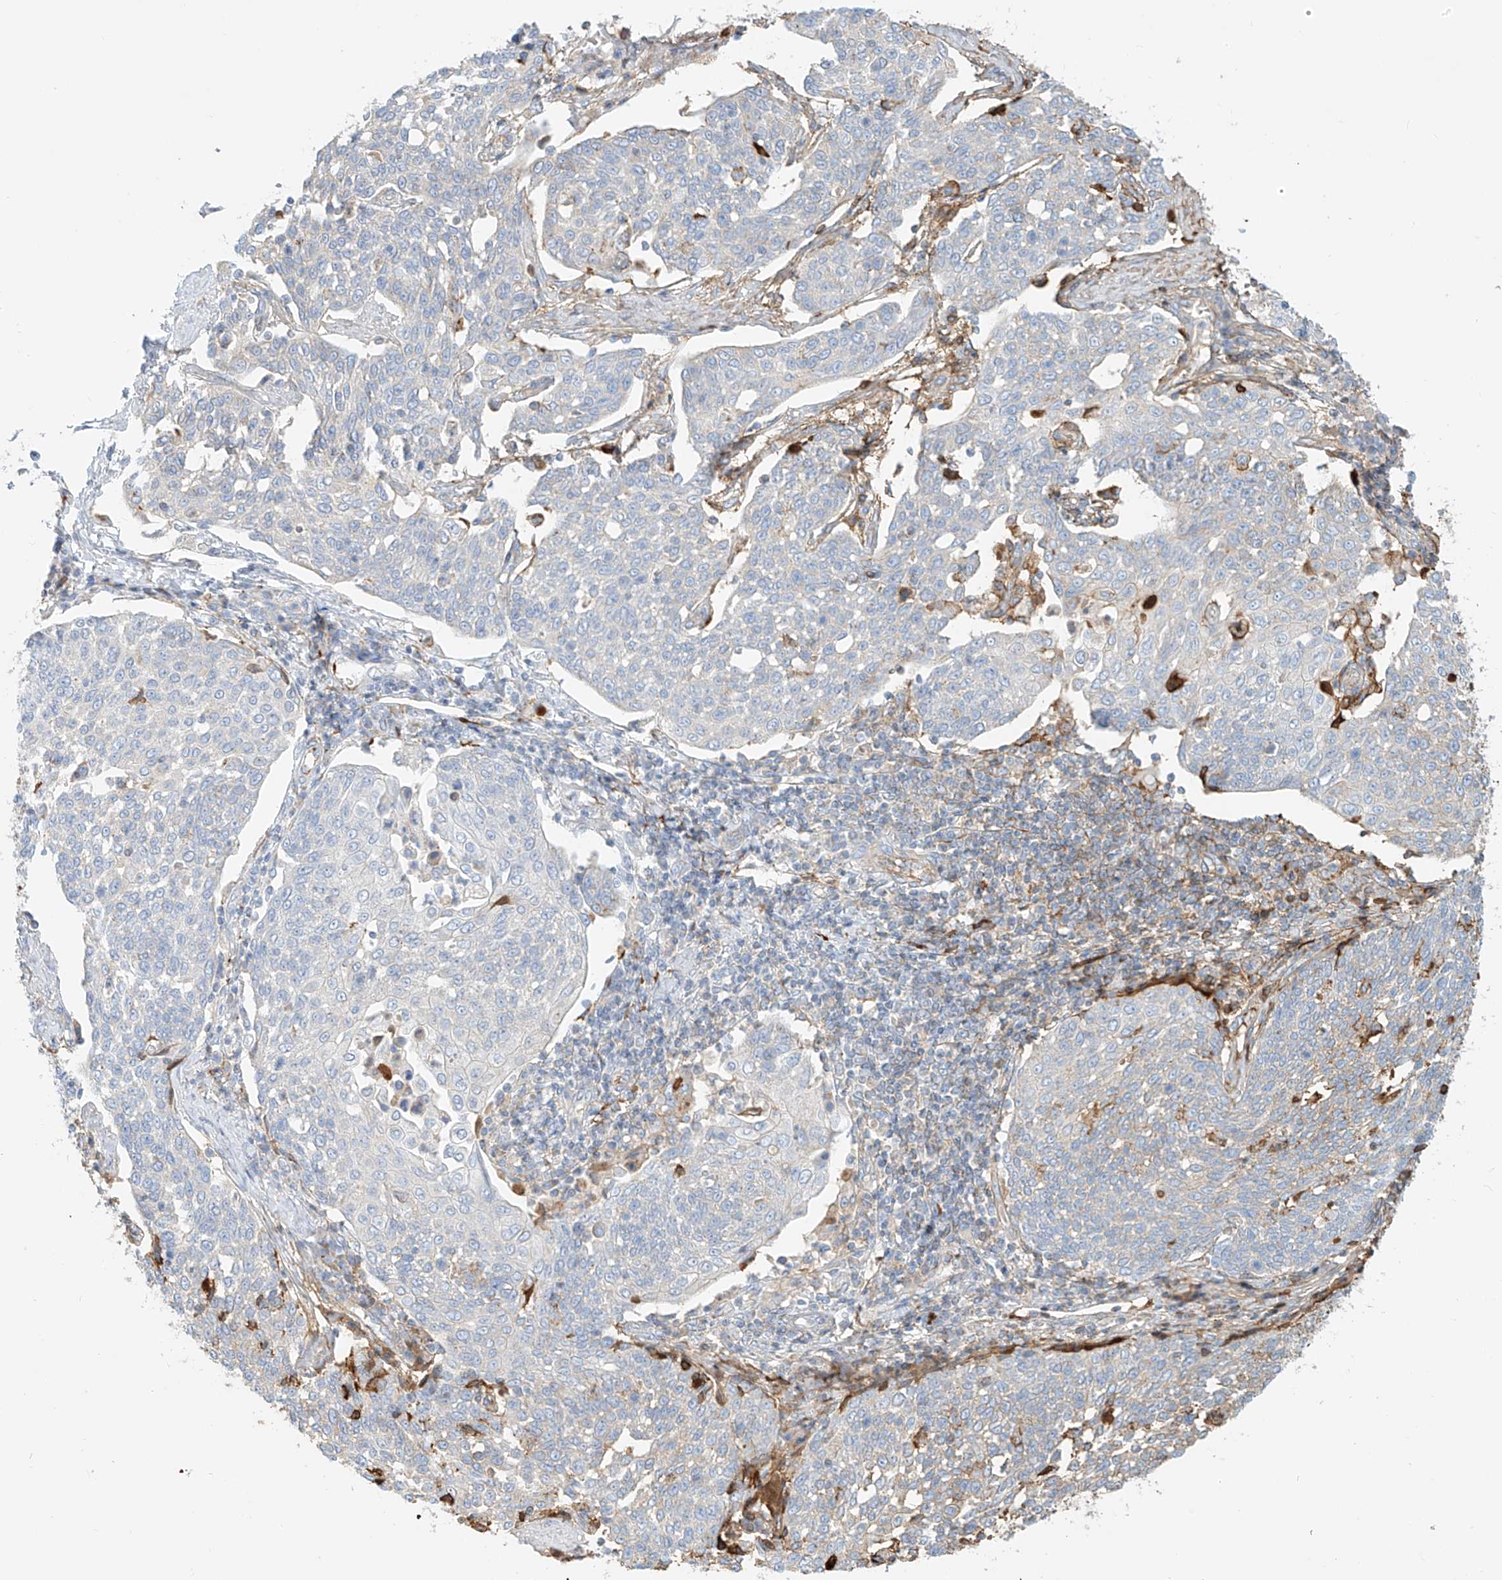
{"staining": {"intensity": "negative", "quantity": "none", "location": "none"}, "tissue": "cervical cancer", "cell_type": "Tumor cells", "image_type": "cancer", "snomed": [{"axis": "morphology", "description": "Squamous cell carcinoma, NOS"}, {"axis": "topography", "description": "Cervix"}], "caption": "Immunohistochemical staining of human cervical squamous cell carcinoma reveals no significant staining in tumor cells.", "gene": "OCSTAMP", "patient": {"sex": "female", "age": 34}}